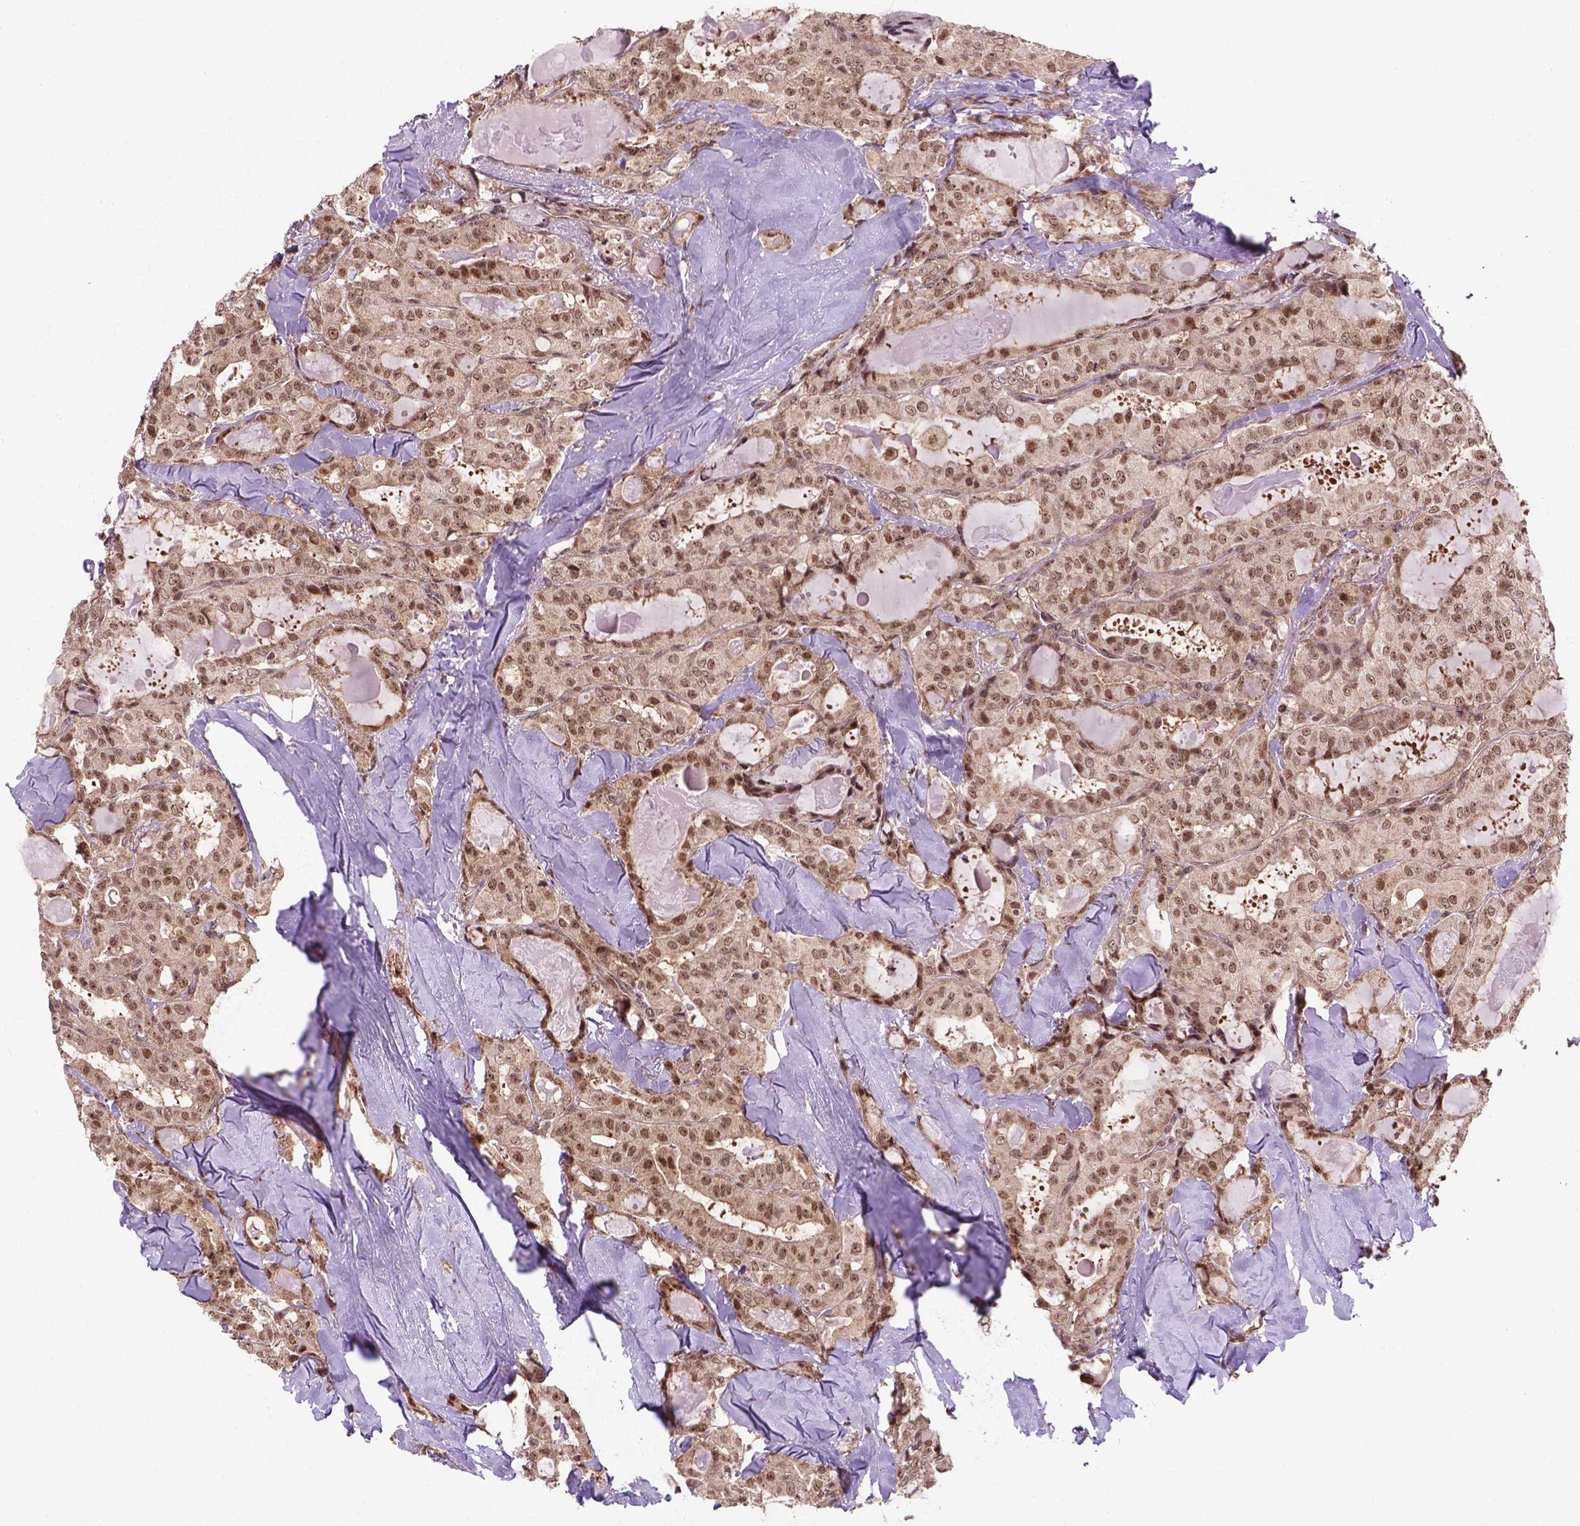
{"staining": {"intensity": "moderate", "quantity": ">75%", "location": "nuclear"}, "tissue": "thyroid cancer", "cell_type": "Tumor cells", "image_type": "cancer", "snomed": [{"axis": "morphology", "description": "Papillary adenocarcinoma, NOS"}, {"axis": "topography", "description": "Thyroid gland"}], "caption": "This photomicrograph displays immunohistochemistry staining of human papillary adenocarcinoma (thyroid), with medium moderate nuclear positivity in about >75% of tumor cells.", "gene": "CSNK2A1", "patient": {"sex": "female", "age": 41}}